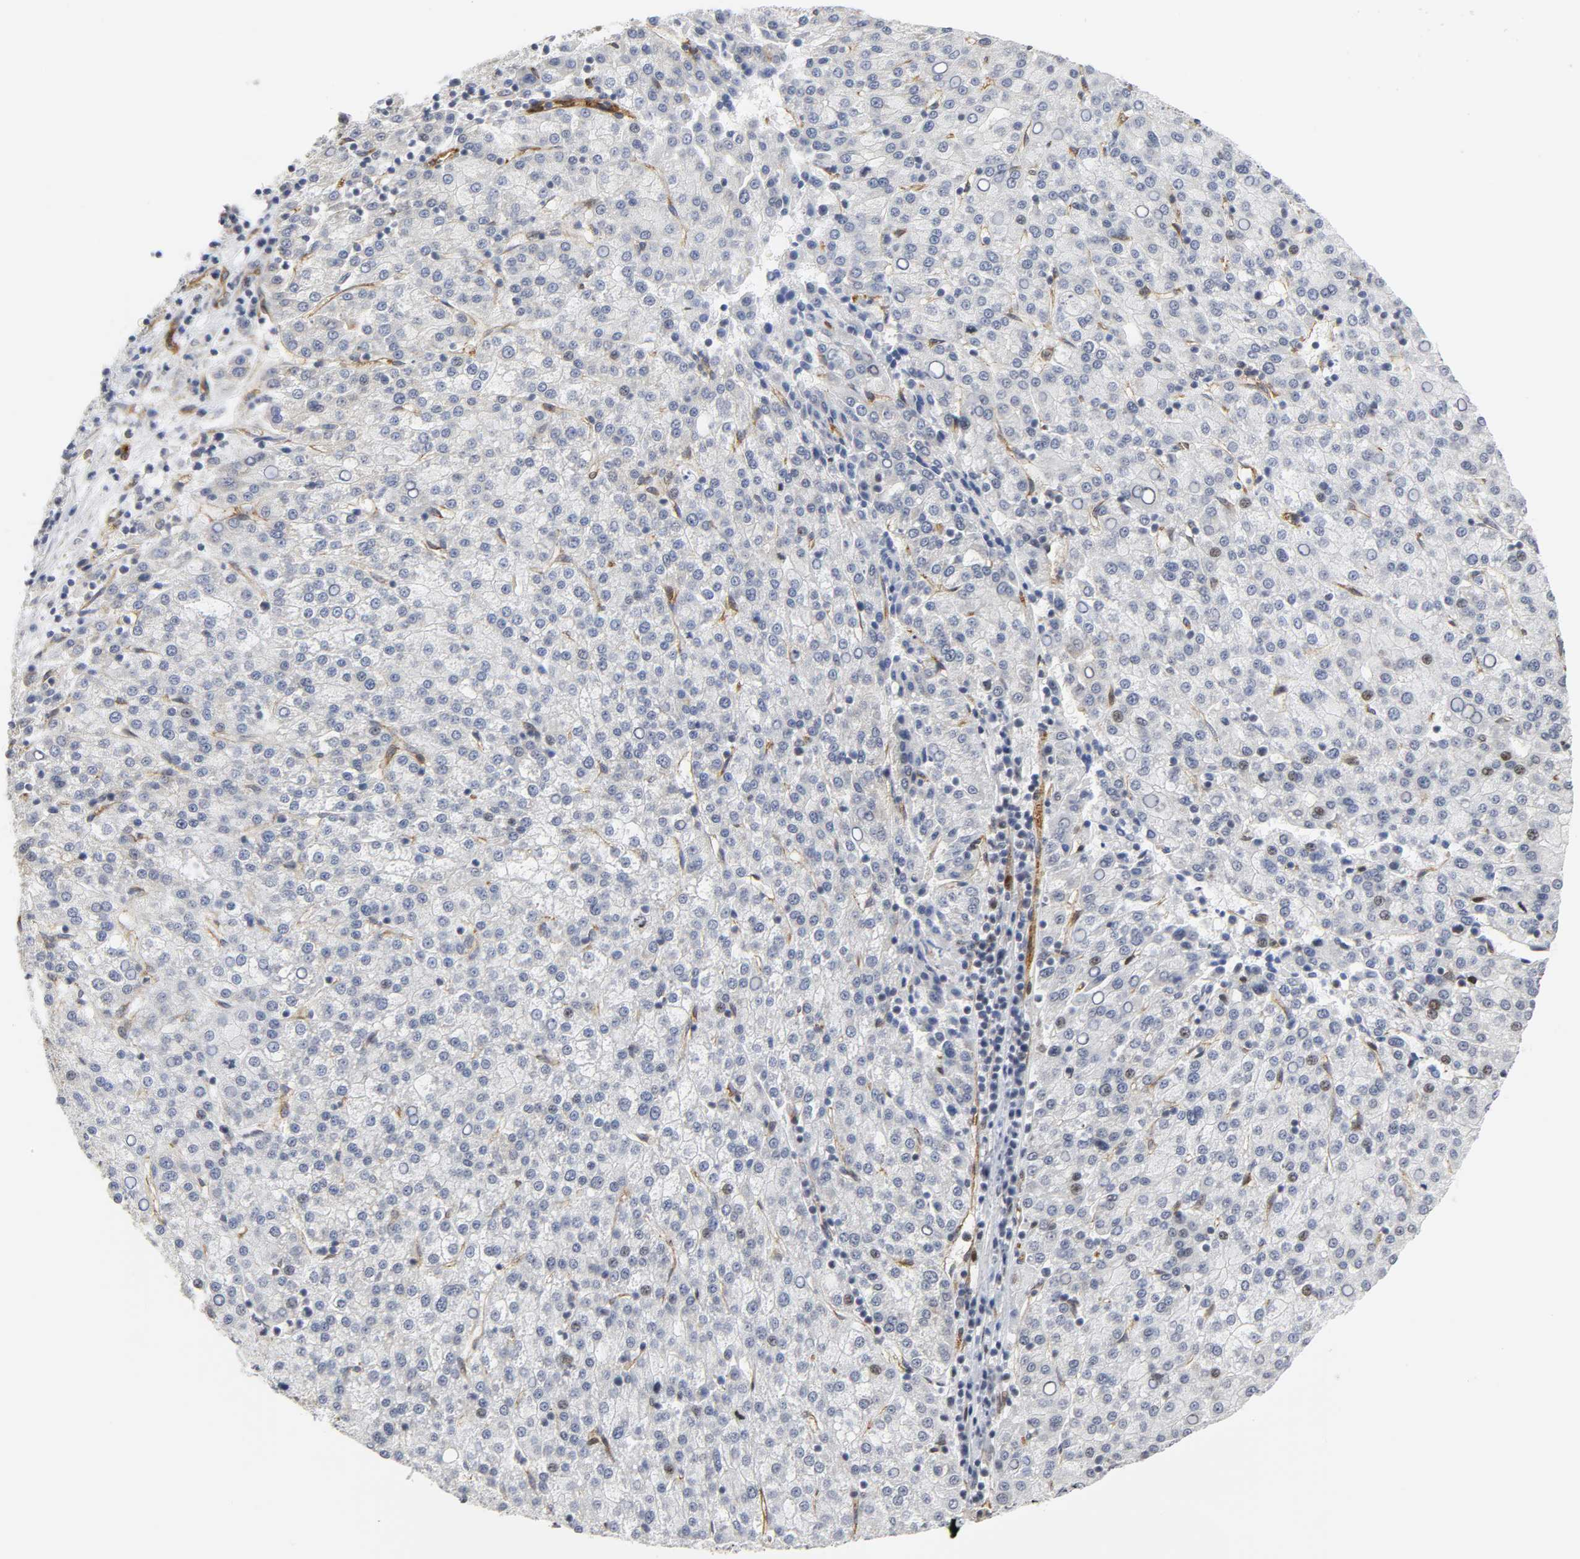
{"staining": {"intensity": "negative", "quantity": "none", "location": "none"}, "tissue": "liver cancer", "cell_type": "Tumor cells", "image_type": "cancer", "snomed": [{"axis": "morphology", "description": "Carcinoma, Hepatocellular, NOS"}, {"axis": "topography", "description": "Liver"}], "caption": "Image shows no protein expression in tumor cells of liver hepatocellular carcinoma tissue.", "gene": "DOCK1", "patient": {"sex": "female", "age": 58}}